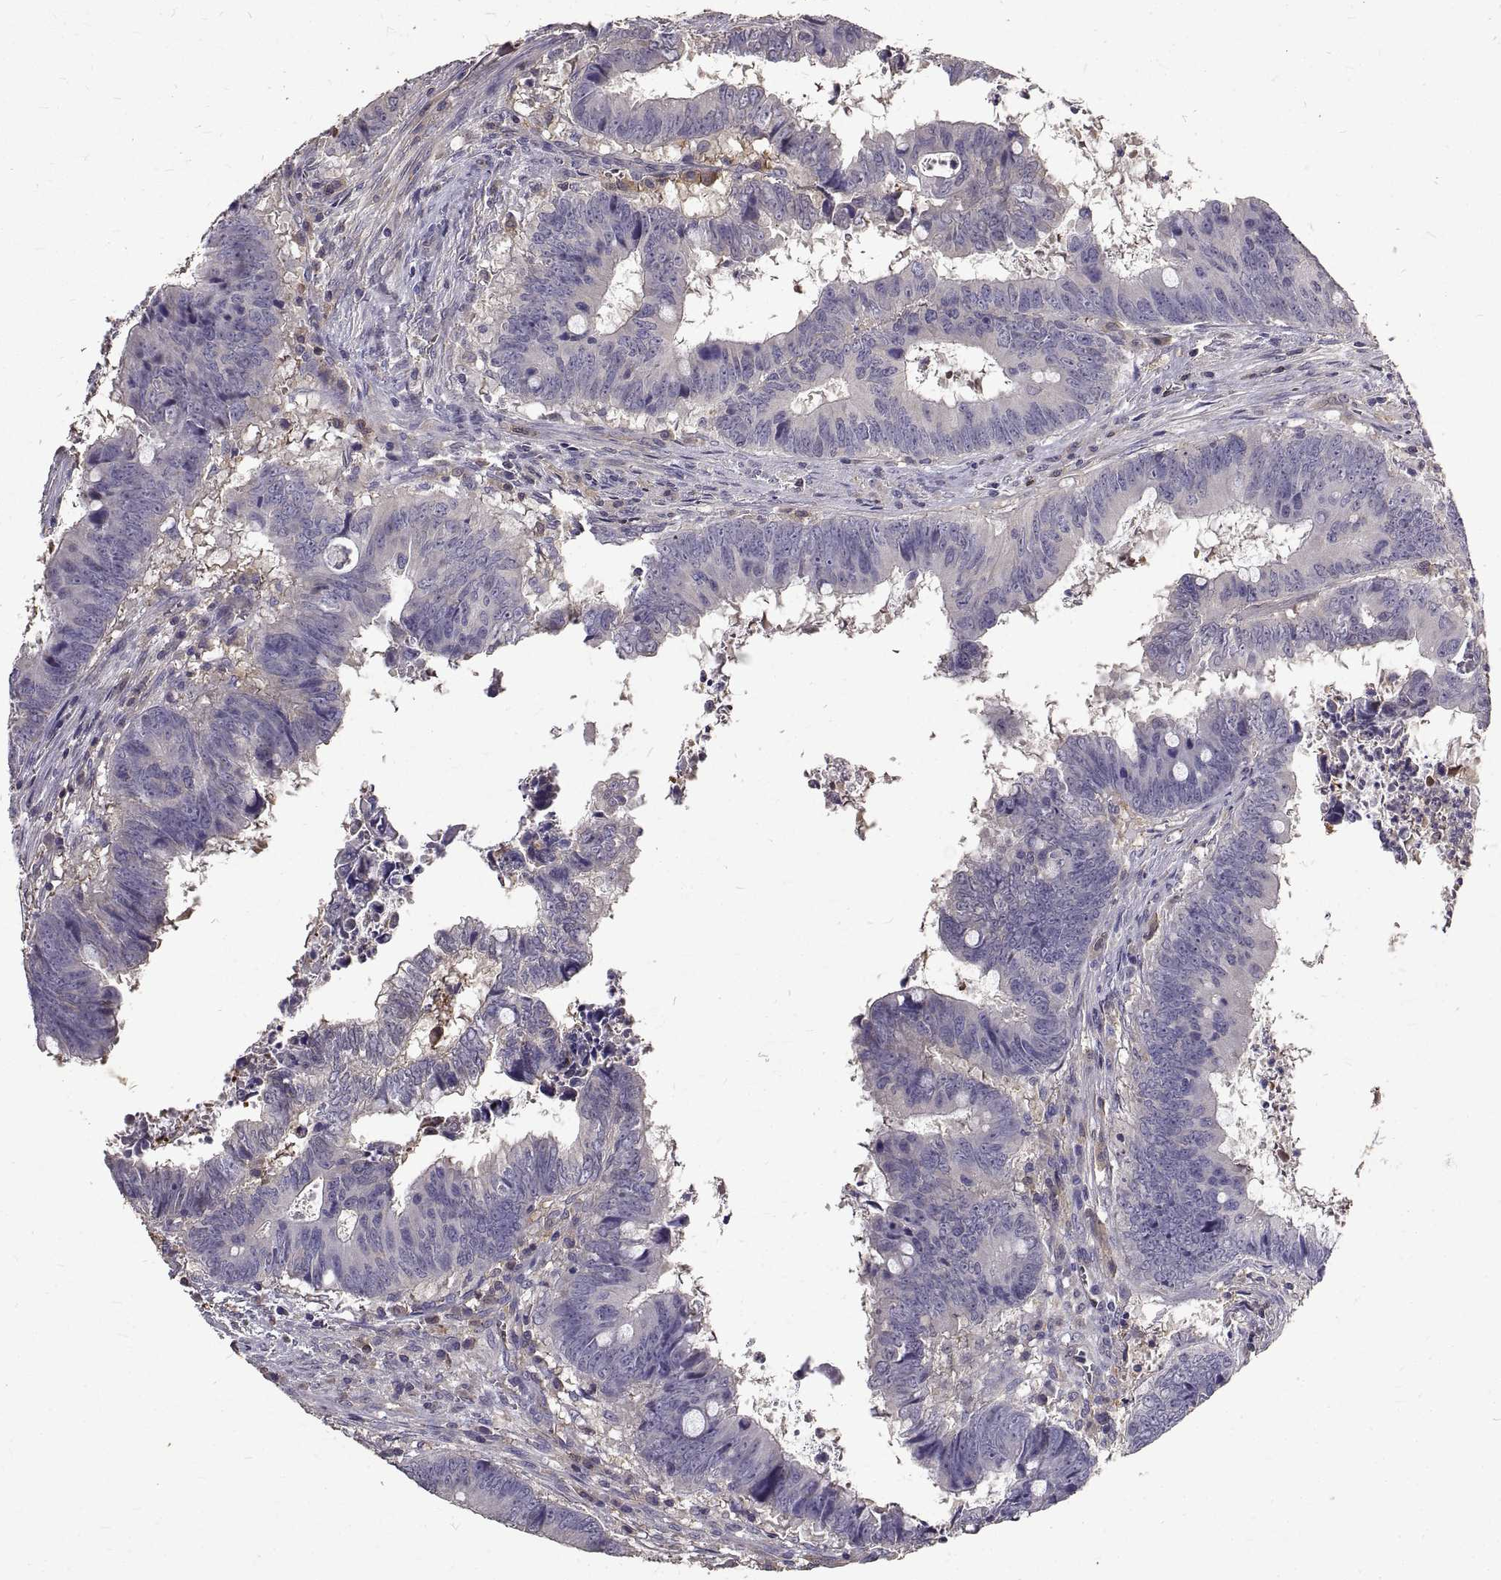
{"staining": {"intensity": "negative", "quantity": "none", "location": "none"}, "tissue": "colorectal cancer", "cell_type": "Tumor cells", "image_type": "cancer", "snomed": [{"axis": "morphology", "description": "Adenocarcinoma, NOS"}, {"axis": "topography", "description": "Colon"}], "caption": "This is a photomicrograph of immunohistochemistry staining of colorectal cancer (adenocarcinoma), which shows no positivity in tumor cells.", "gene": "PEA15", "patient": {"sex": "female", "age": 82}}